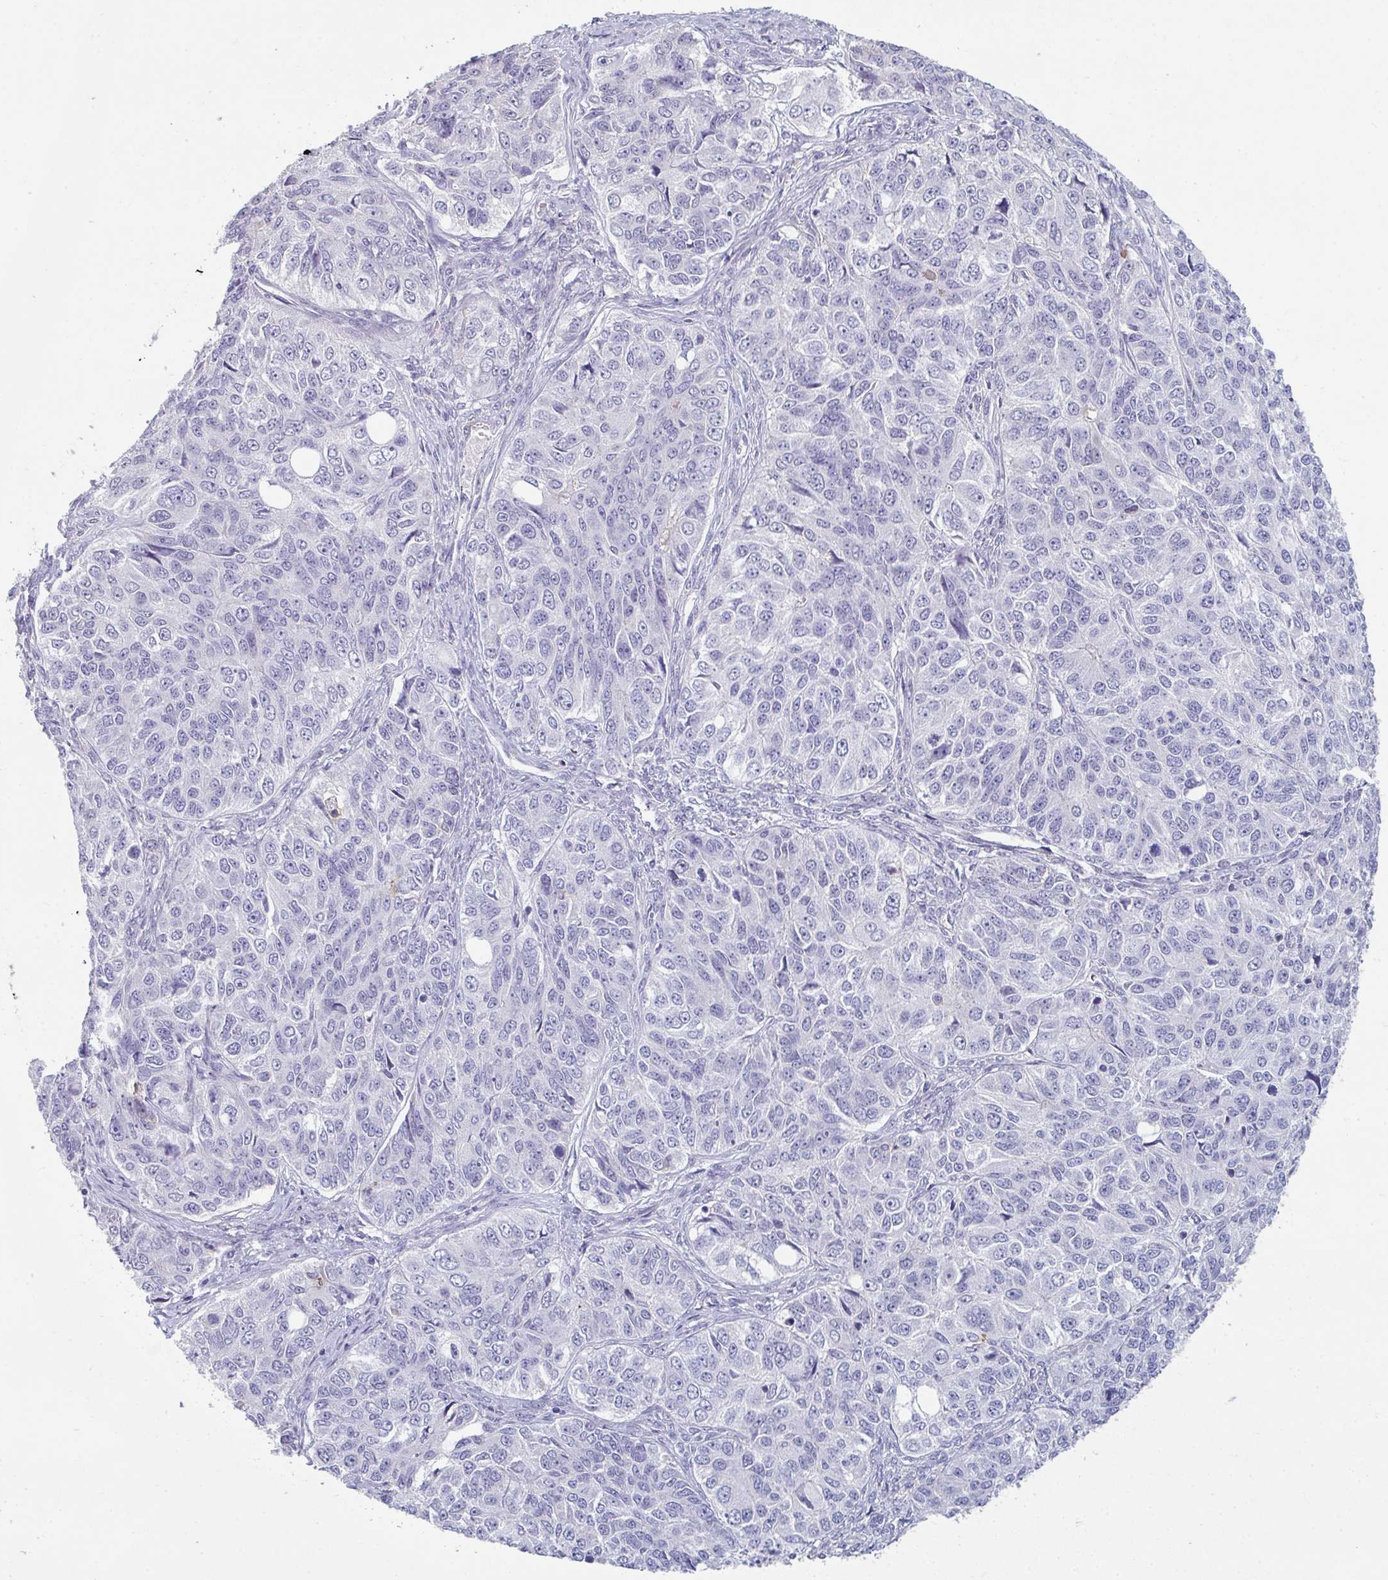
{"staining": {"intensity": "negative", "quantity": "none", "location": "none"}, "tissue": "ovarian cancer", "cell_type": "Tumor cells", "image_type": "cancer", "snomed": [{"axis": "morphology", "description": "Carcinoma, endometroid"}, {"axis": "topography", "description": "Ovary"}], "caption": "Tumor cells are negative for brown protein staining in ovarian cancer (endometroid carcinoma).", "gene": "ADAM21", "patient": {"sex": "female", "age": 51}}